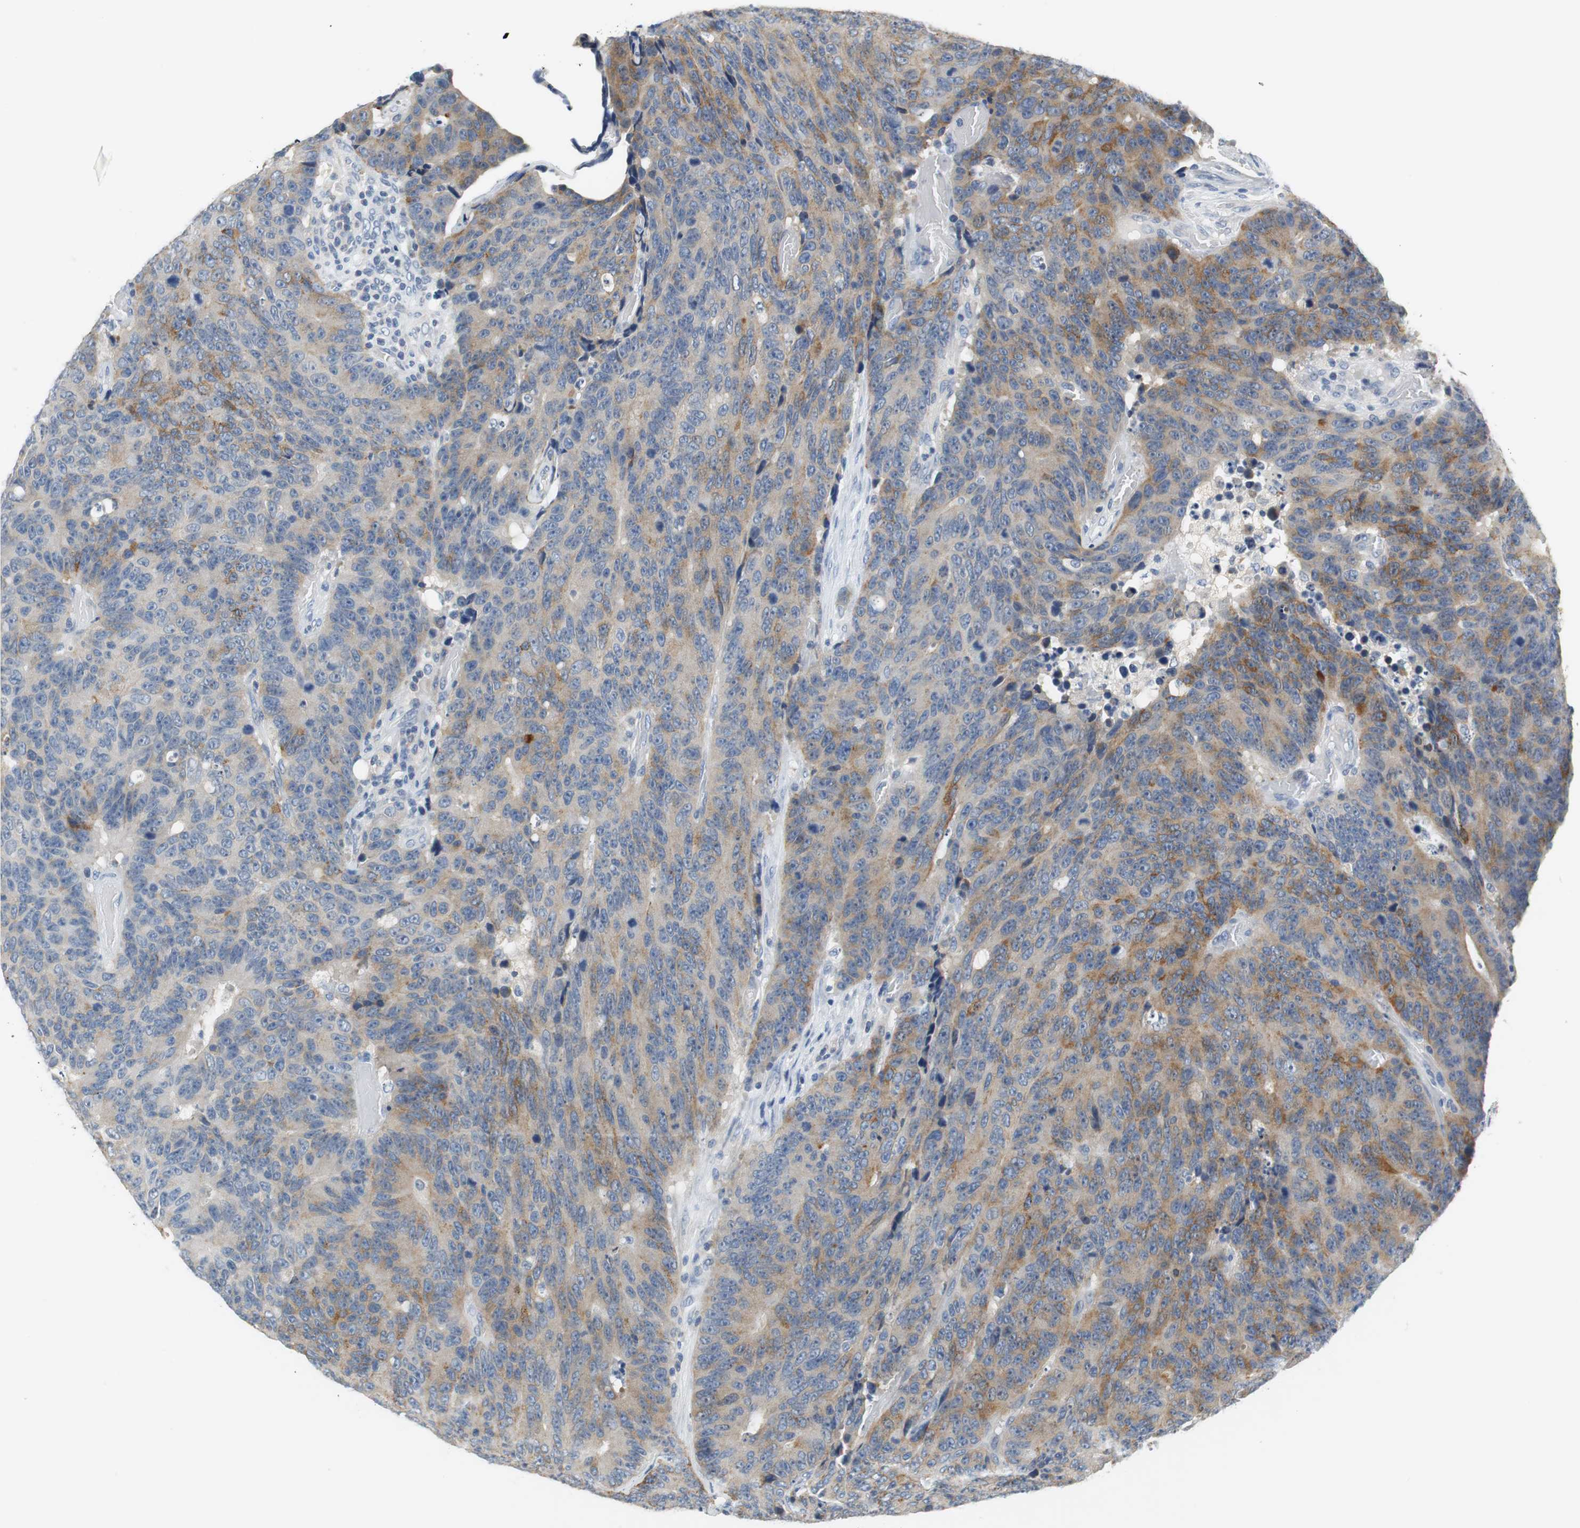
{"staining": {"intensity": "weak", "quantity": "25%-75%", "location": "cytoplasmic/membranous"}, "tissue": "colorectal cancer", "cell_type": "Tumor cells", "image_type": "cancer", "snomed": [{"axis": "morphology", "description": "Adenocarcinoma, NOS"}, {"axis": "topography", "description": "Colon"}], "caption": "Immunohistochemistry (IHC) (DAB) staining of colorectal adenocarcinoma demonstrates weak cytoplasmic/membranous protein positivity in about 25%-75% of tumor cells.", "gene": "GLCCI1", "patient": {"sex": "female", "age": 86}}